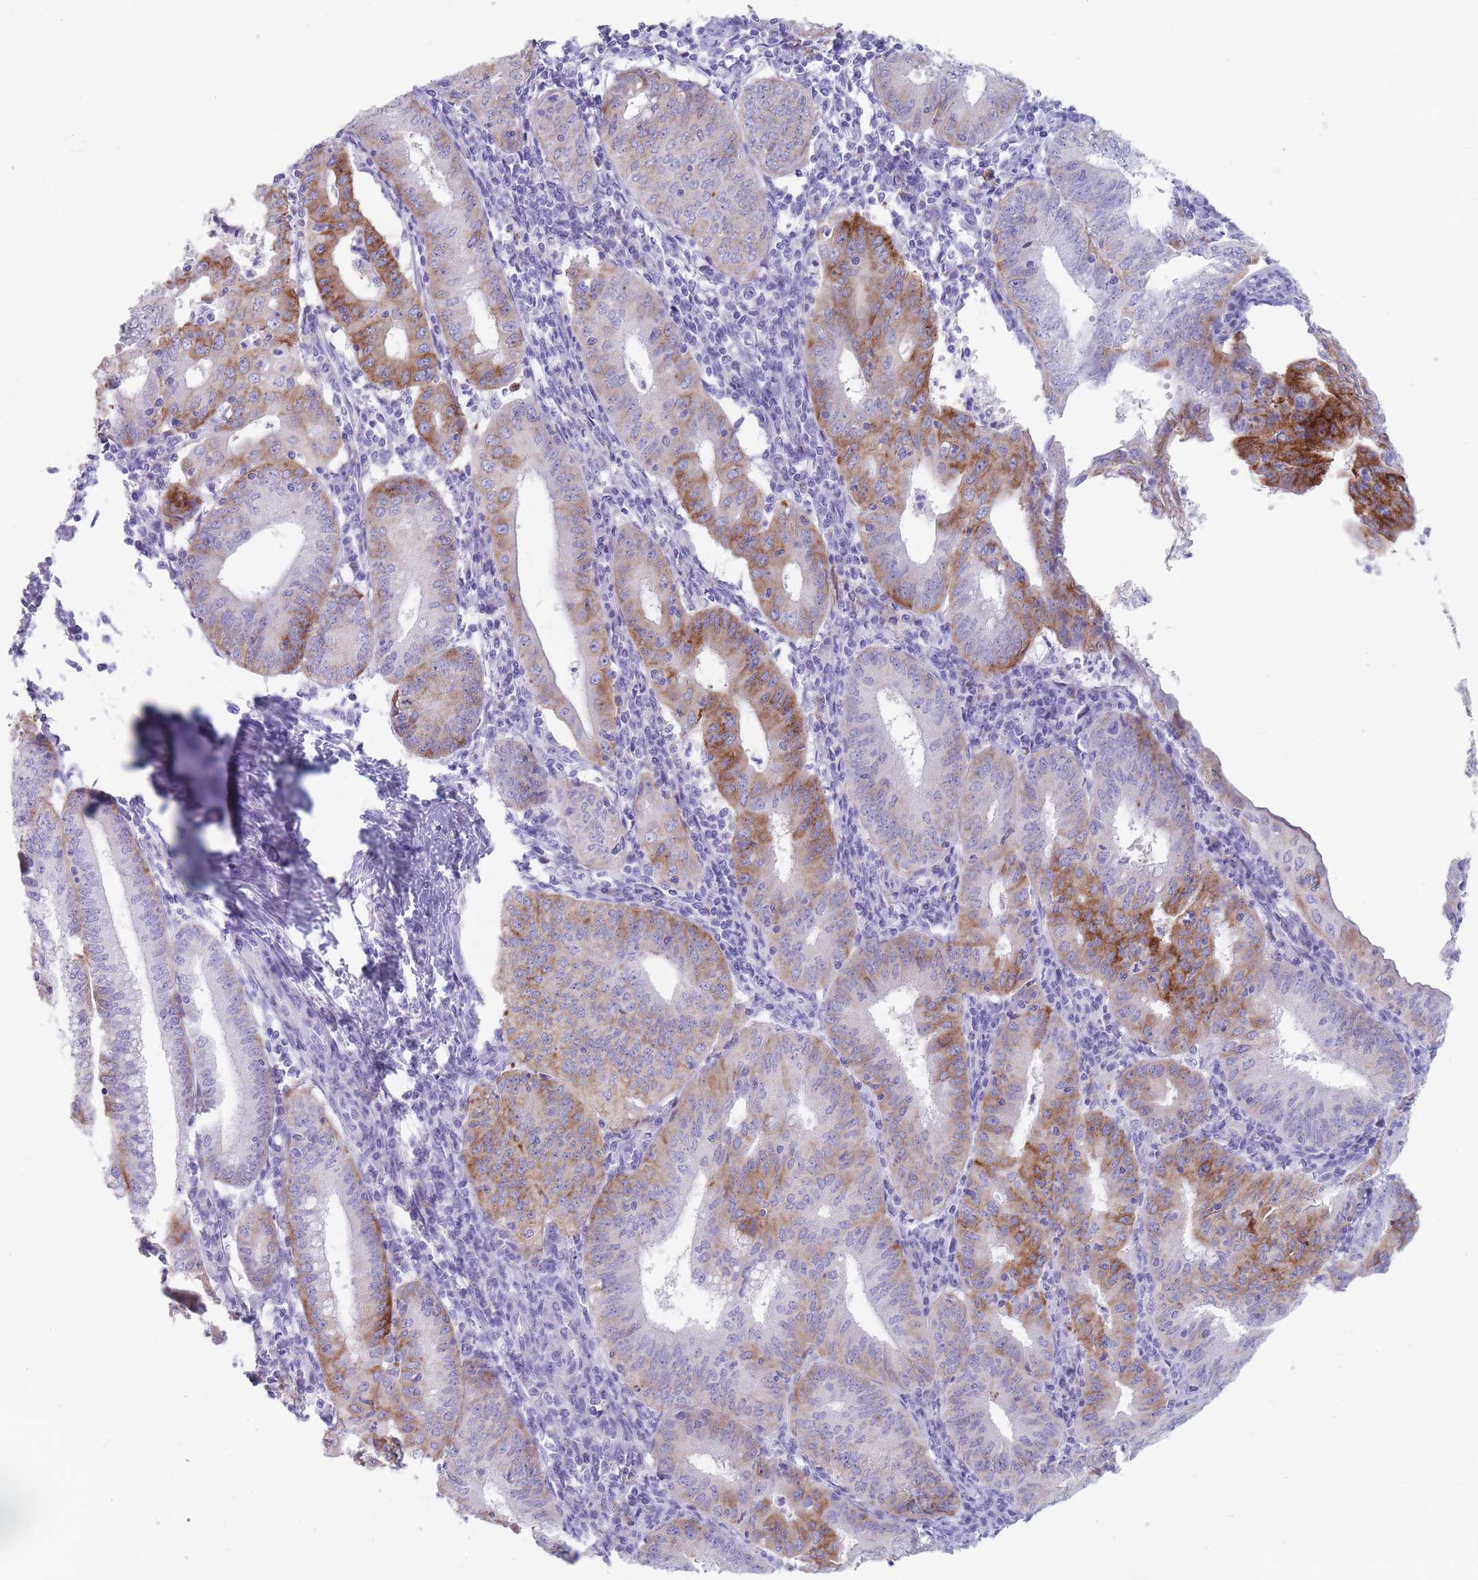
{"staining": {"intensity": "strong", "quantity": "25%-75%", "location": "cytoplasmic/membranous"}, "tissue": "endometrial cancer", "cell_type": "Tumor cells", "image_type": "cancer", "snomed": [{"axis": "morphology", "description": "Adenocarcinoma, NOS"}, {"axis": "topography", "description": "Endometrium"}], "caption": "A brown stain shows strong cytoplasmic/membranous staining of a protein in endometrial adenocarcinoma tumor cells. The staining was performed using DAB to visualize the protein expression in brown, while the nuclei were stained in blue with hematoxylin (Magnification: 20x).", "gene": "ST3GAL5", "patient": {"sex": "female", "age": 60}}